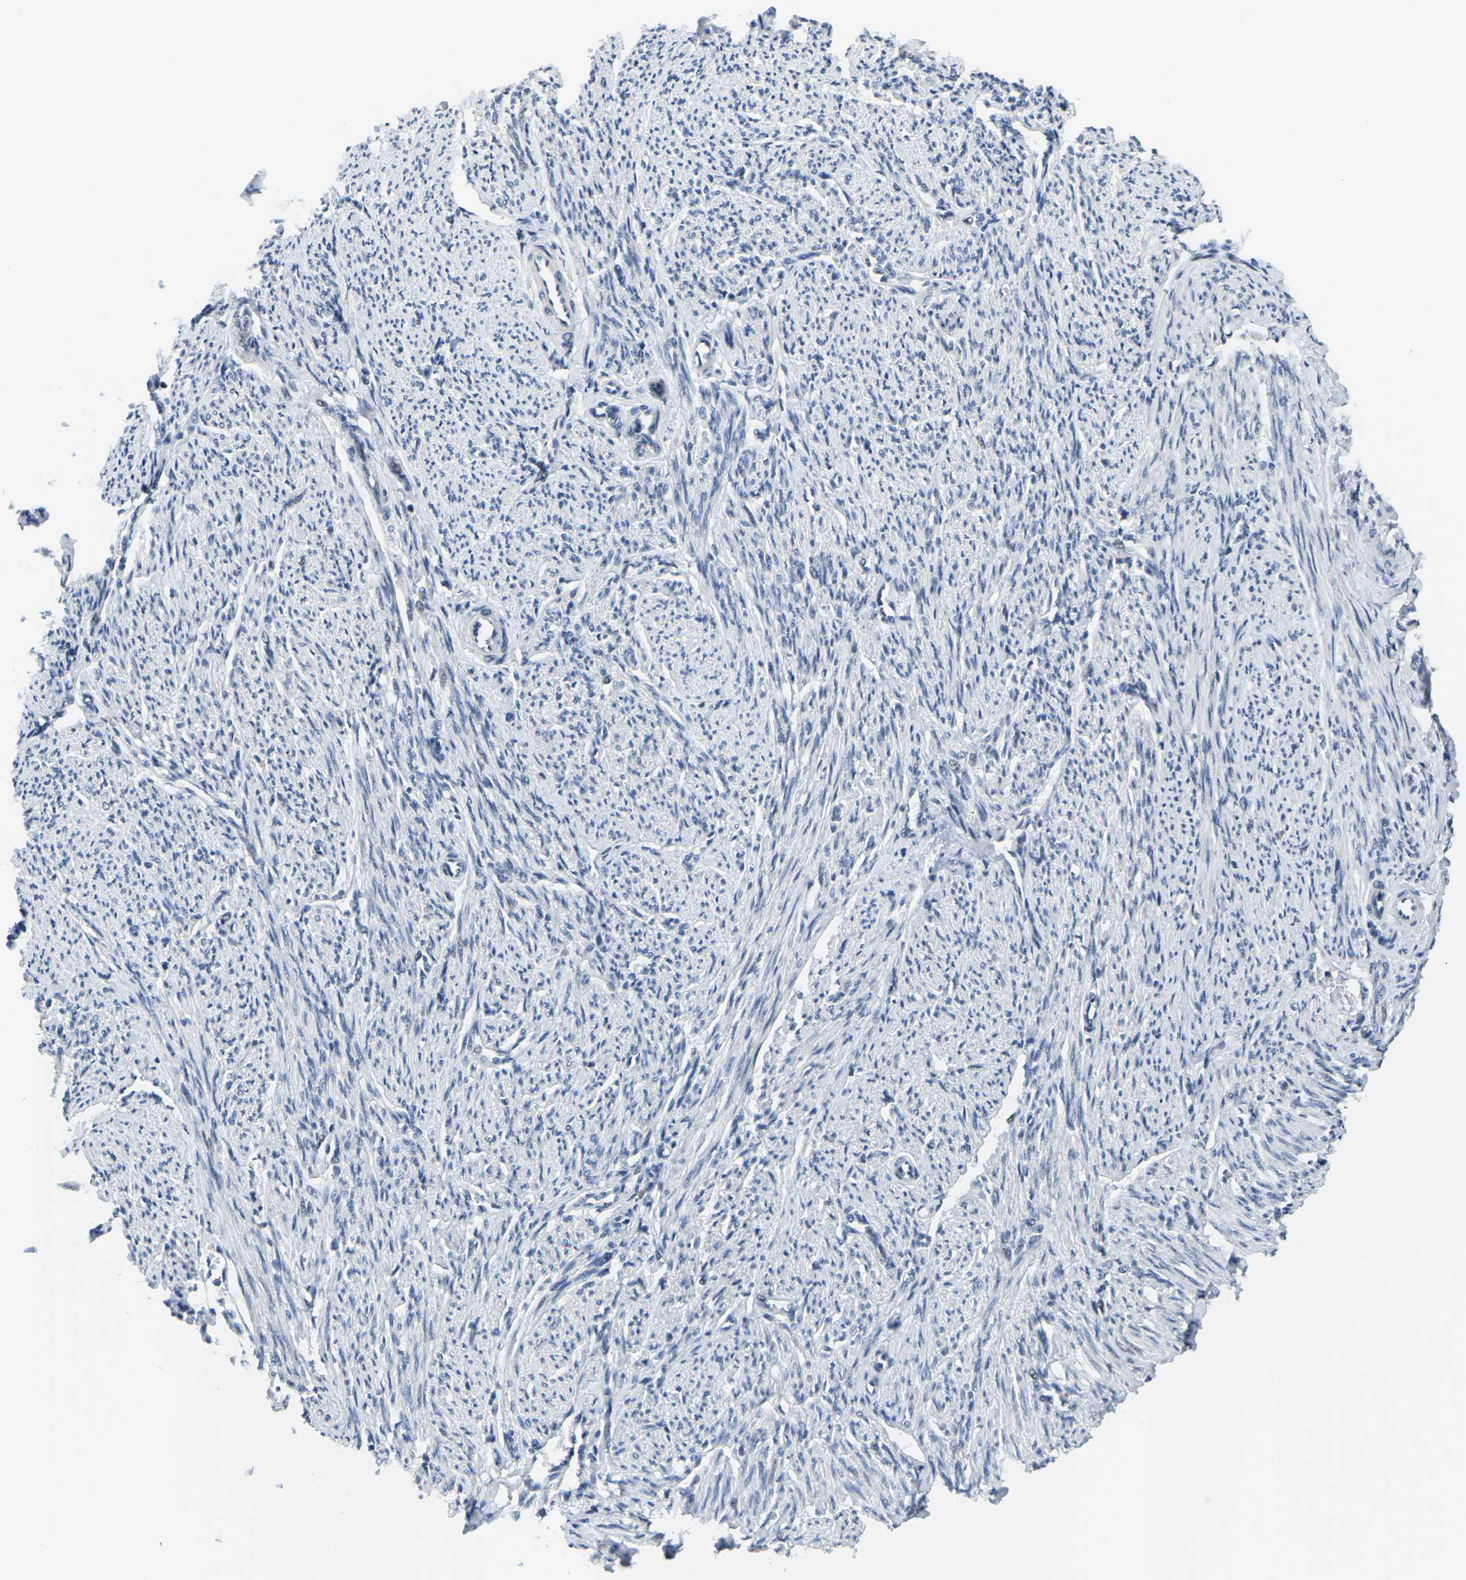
{"staining": {"intensity": "negative", "quantity": "none", "location": "none"}, "tissue": "smooth muscle", "cell_type": "Smooth muscle cells", "image_type": "normal", "snomed": [{"axis": "morphology", "description": "Normal tissue, NOS"}, {"axis": "topography", "description": "Smooth muscle"}], "caption": "IHC of benign smooth muscle reveals no expression in smooth muscle cells. (DAB (3,3'-diaminobenzidine) immunohistochemistry (IHC), high magnification).", "gene": "PRPF8", "patient": {"sex": "female", "age": 65}}